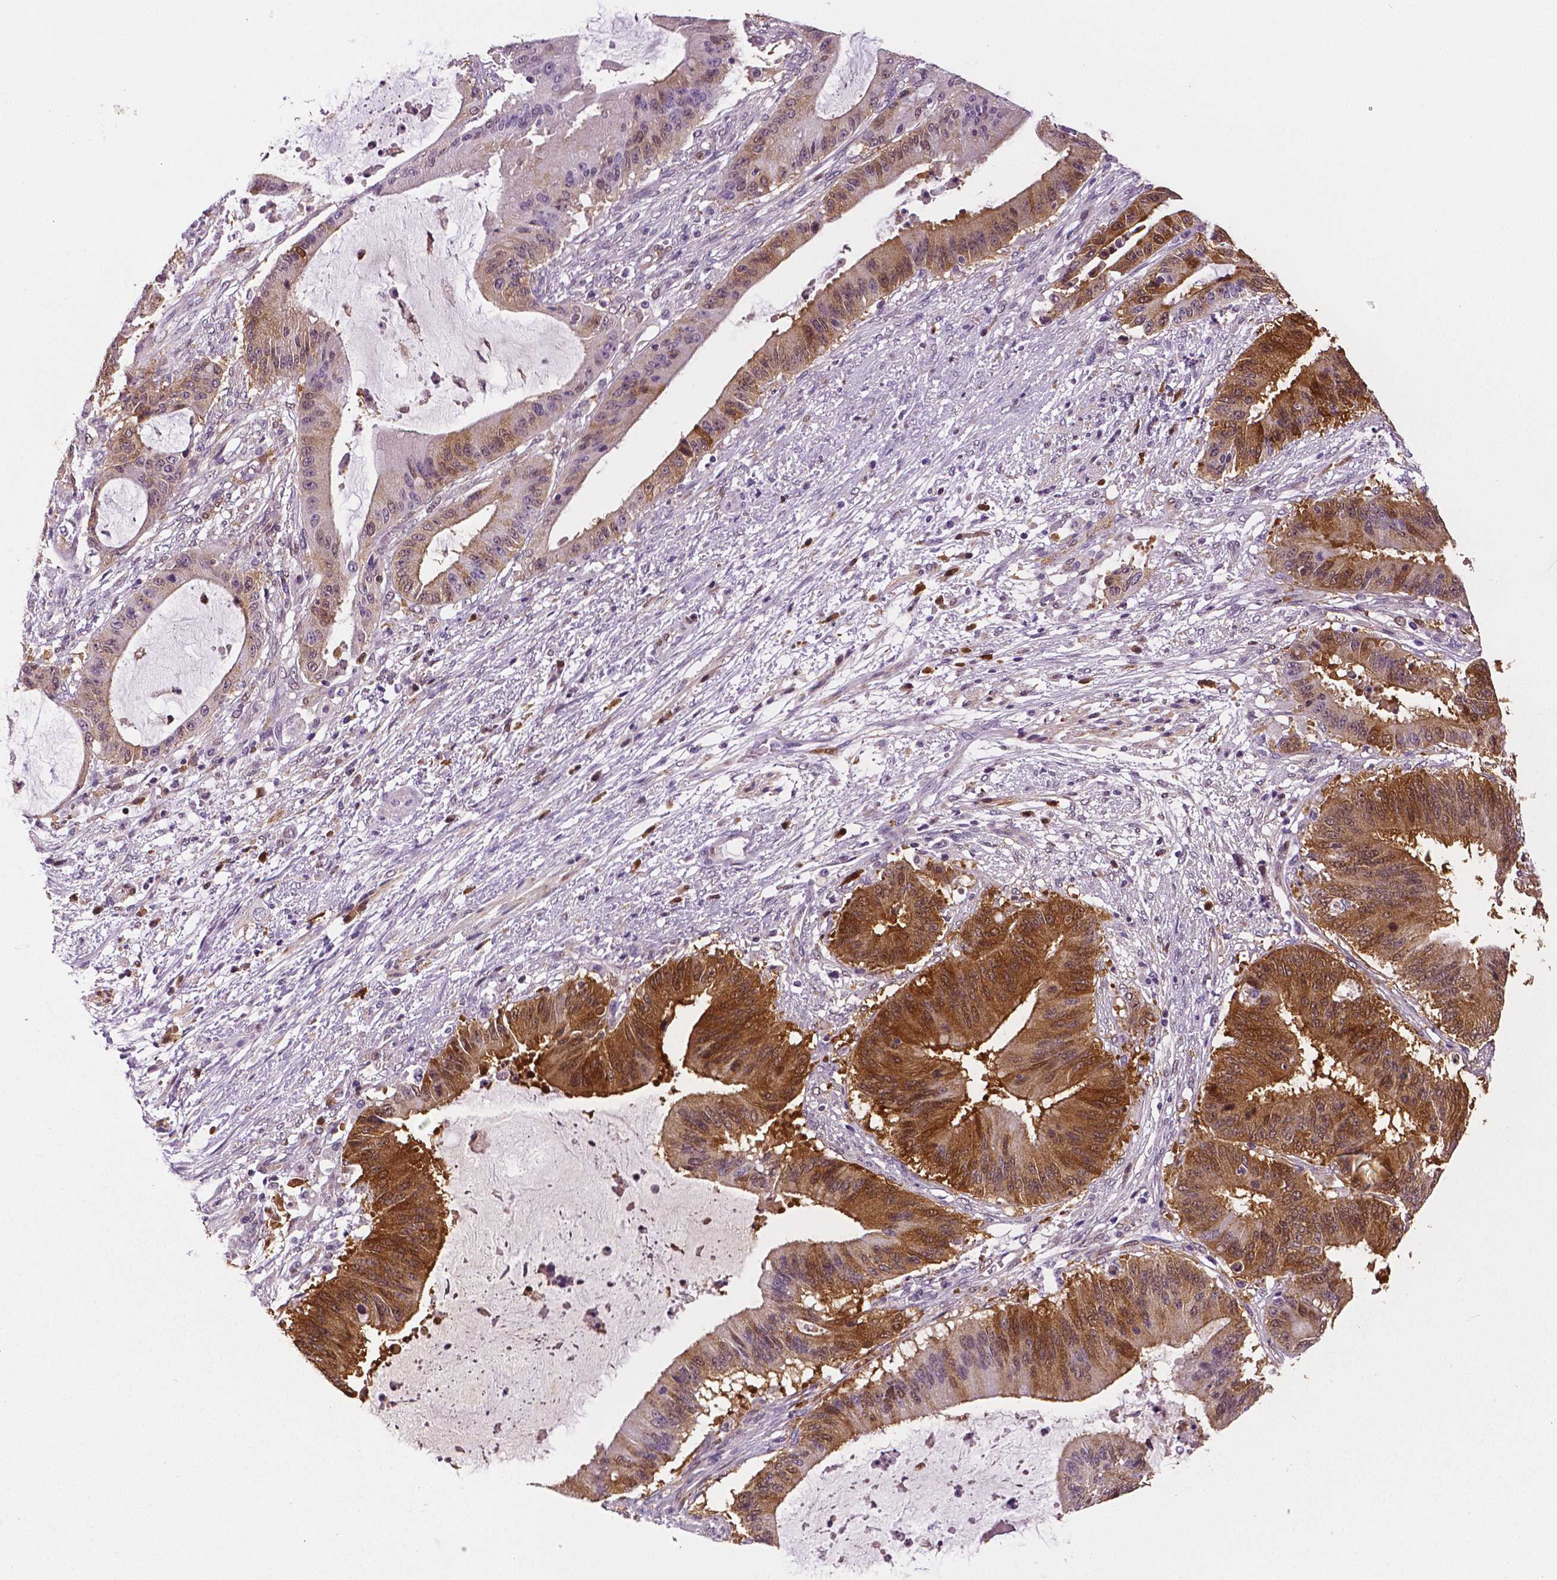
{"staining": {"intensity": "moderate", "quantity": "25%-75%", "location": "cytoplasmic/membranous"}, "tissue": "liver cancer", "cell_type": "Tumor cells", "image_type": "cancer", "snomed": [{"axis": "morphology", "description": "Normal tissue, NOS"}, {"axis": "morphology", "description": "Cholangiocarcinoma"}, {"axis": "topography", "description": "Liver"}, {"axis": "topography", "description": "Peripheral nerve tissue"}], "caption": "There is medium levels of moderate cytoplasmic/membranous staining in tumor cells of liver cholangiocarcinoma, as demonstrated by immunohistochemical staining (brown color).", "gene": "PHGDH", "patient": {"sex": "female", "age": 73}}